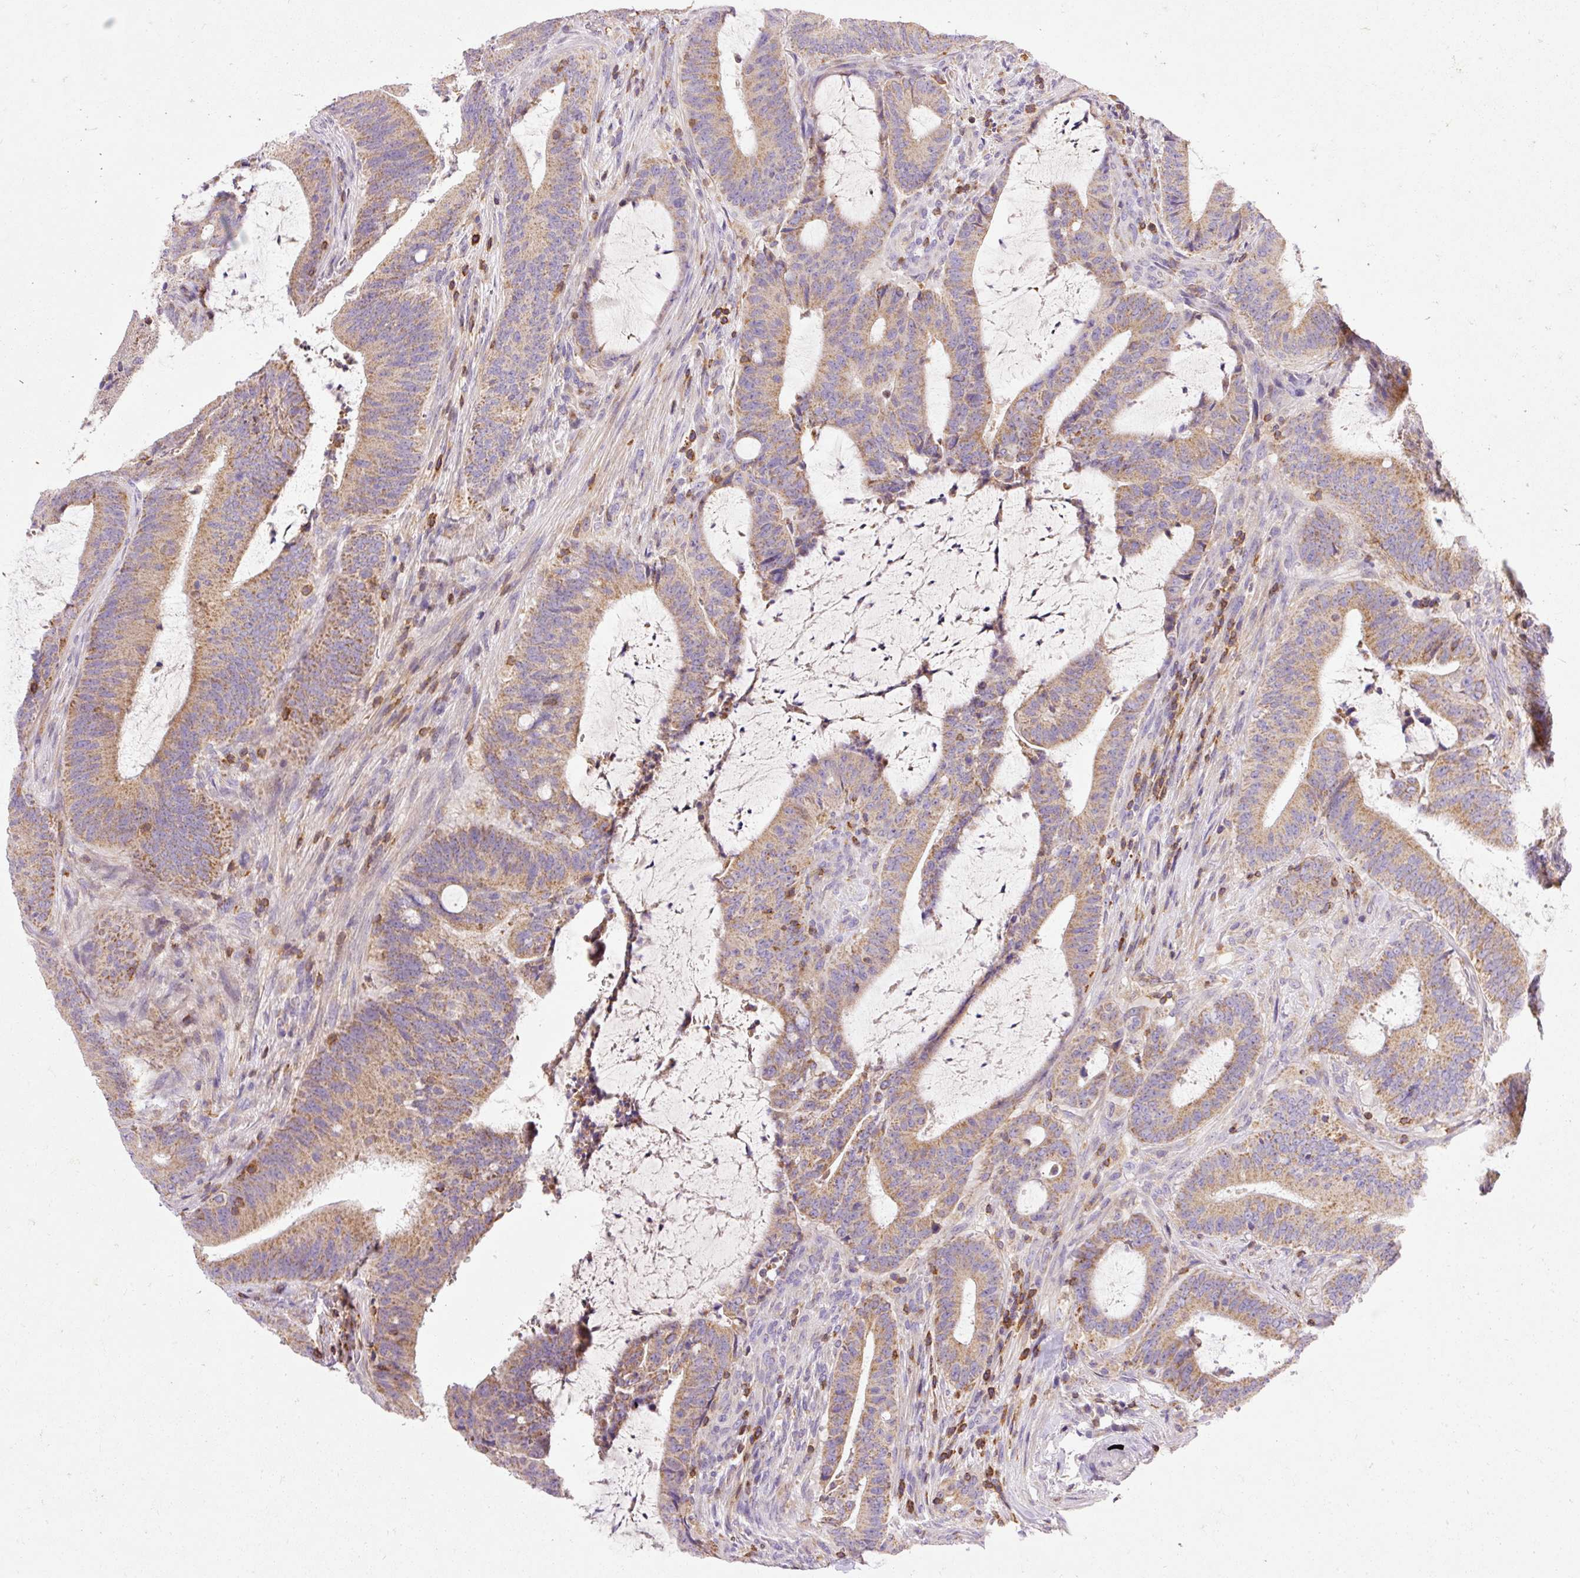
{"staining": {"intensity": "moderate", "quantity": ">75%", "location": "cytoplasmic/membranous"}, "tissue": "colorectal cancer", "cell_type": "Tumor cells", "image_type": "cancer", "snomed": [{"axis": "morphology", "description": "Adenocarcinoma, NOS"}, {"axis": "topography", "description": "Colon"}], "caption": "Immunohistochemistry (IHC) (DAB (3,3'-diaminobenzidine)) staining of human colorectal cancer (adenocarcinoma) demonstrates moderate cytoplasmic/membranous protein expression in approximately >75% of tumor cells.", "gene": "IMMT", "patient": {"sex": "female", "age": 43}}